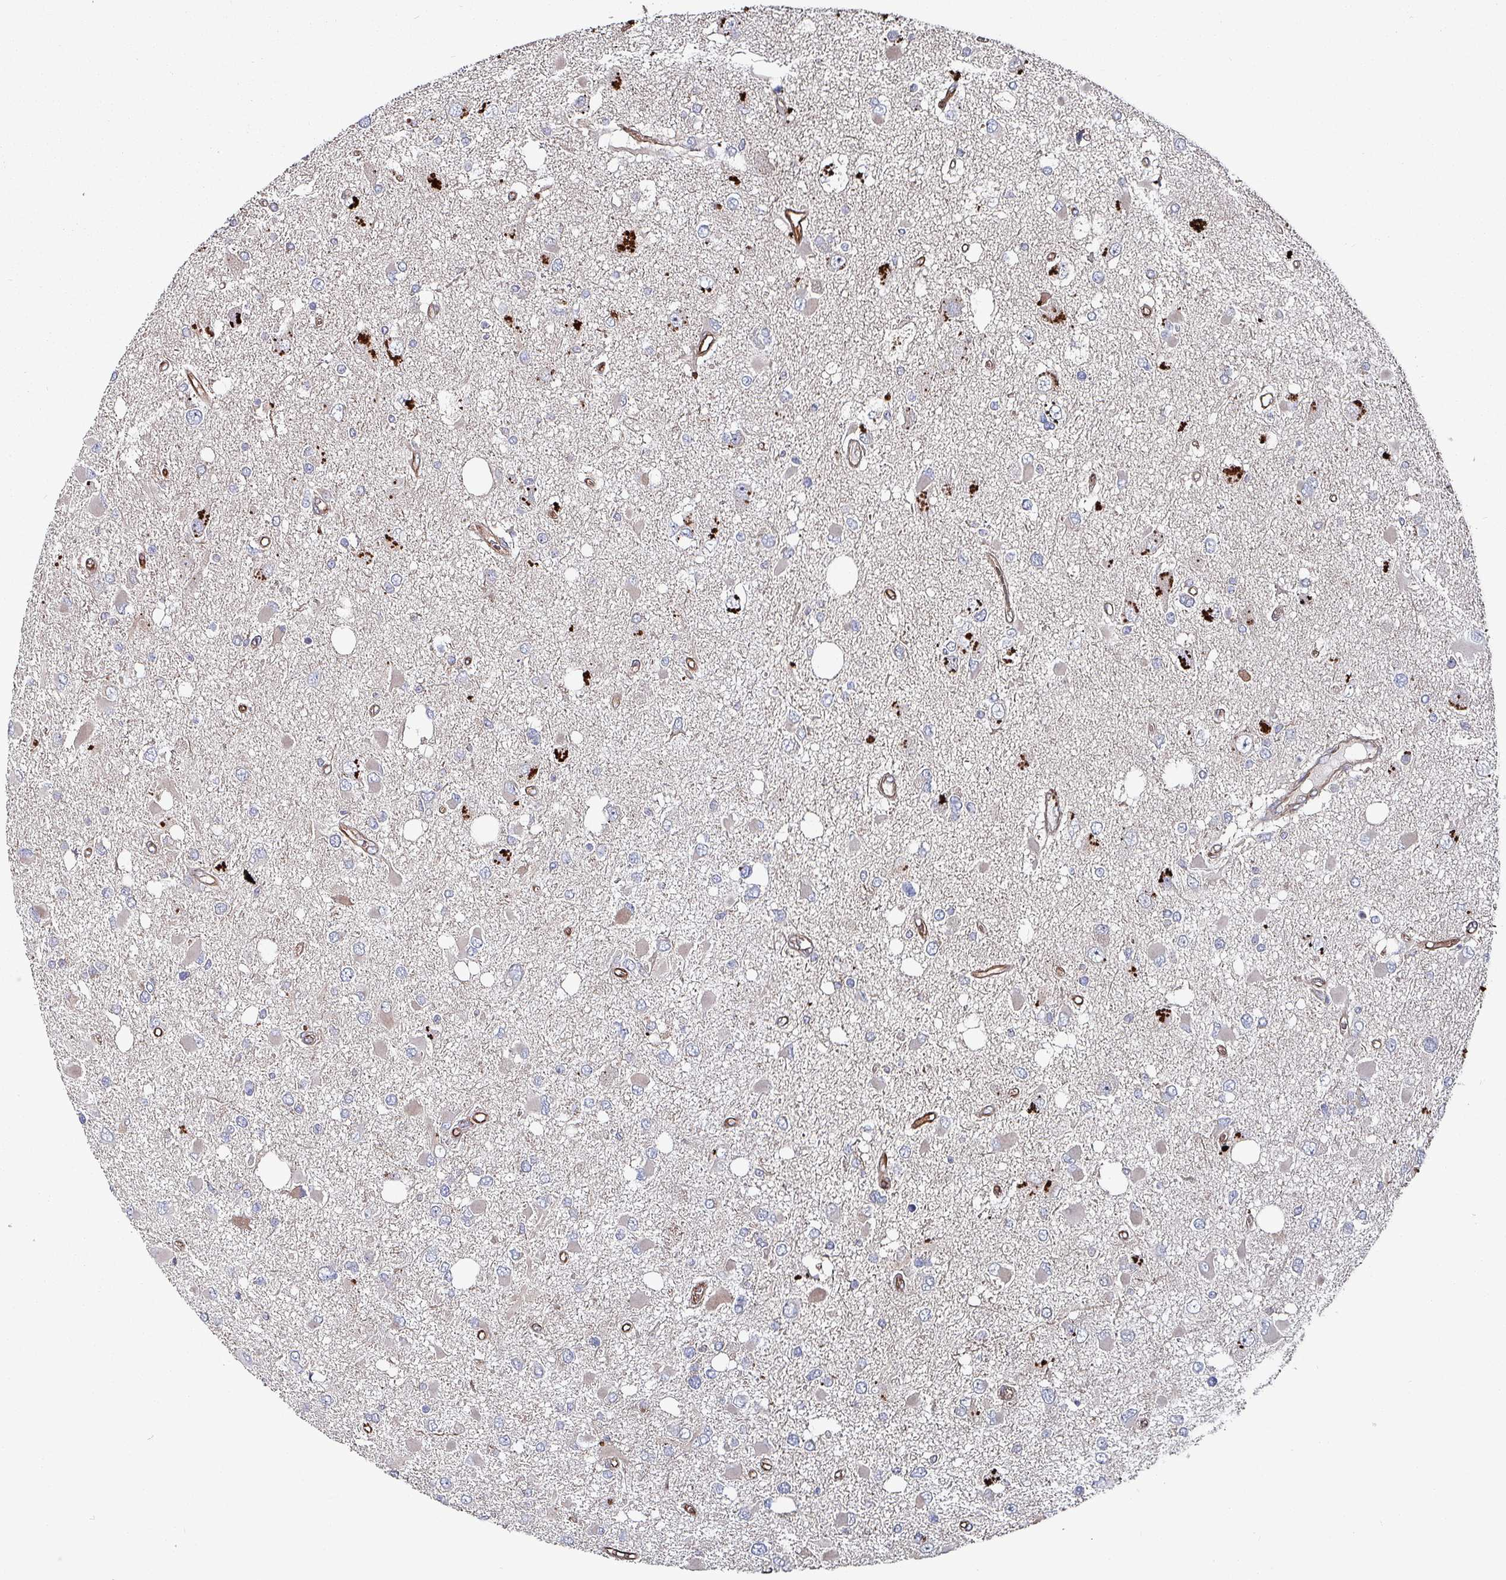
{"staining": {"intensity": "negative", "quantity": "none", "location": "none"}, "tissue": "glioma", "cell_type": "Tumor cells", "image_type": "cancer", "snomed": [{"axis": "morphology", "description": "Glioma, malignant, High grade"}, {"axis": "topography", "description": "Brain"}], "caption": "Immunohistochemistry (IHC) image of human malignant glioma (high-grade) stained for a protein (brown), which shows no staining in tumor cells.", "gene": "ANO10", "patient": {"sex": "male", "age": 53}}